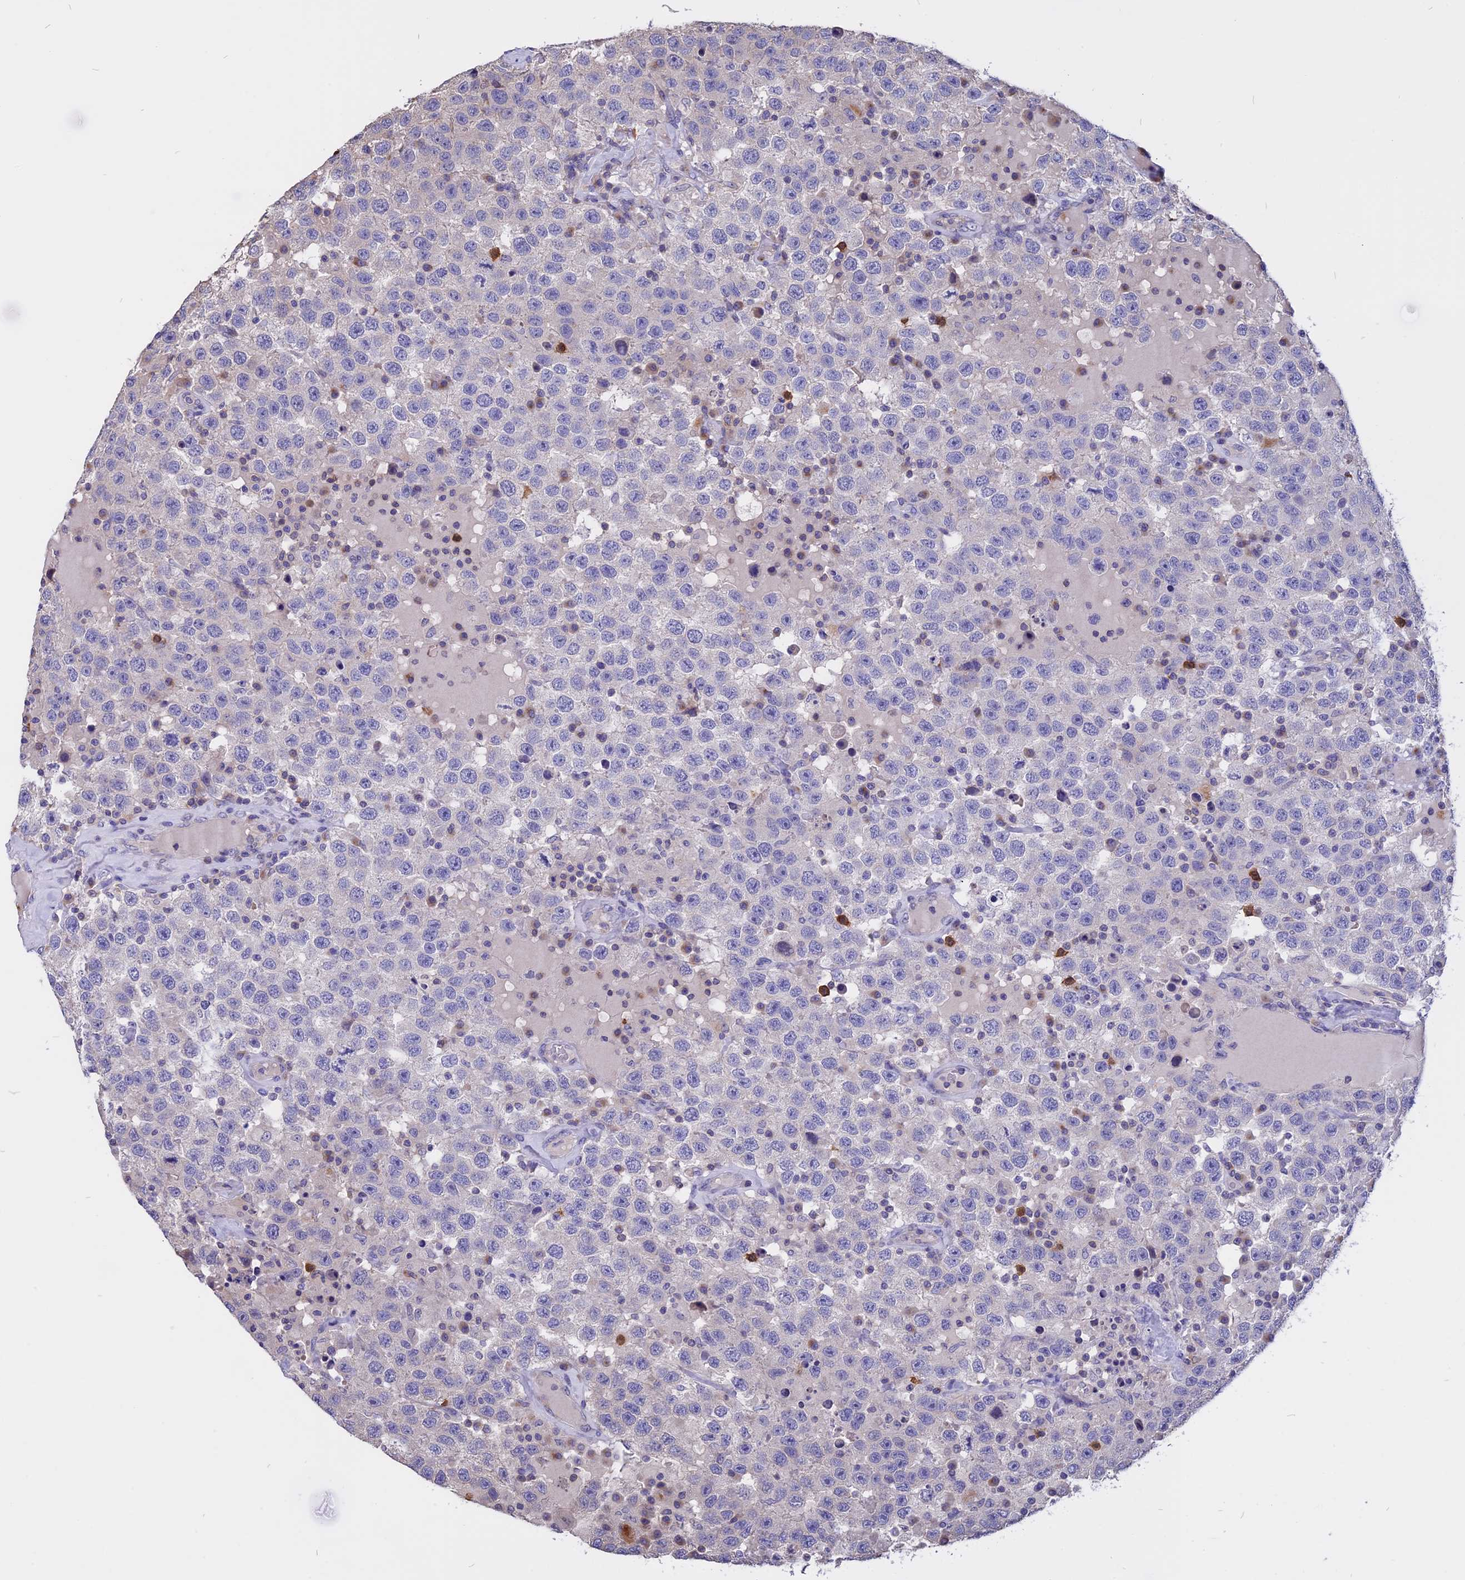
{"staining": {"intensity": "negative", "quantity": "none", "location": "none"}, "tissue": "testis cancer", "cell_type": "Tumor cells", "image_type": "cancer", "snomed": [{"axis": "morphology", "description": "Seminoma, NOS"}, {"axis": "topography", "description": "Testis"}], "caption": "Immunohistochemistry photomicrograph of neoplastic tissue: human testis cancer stained with DAB (3,3'-diaminobenzidine) reveals no significant protein expression in tumor cells. (Brightfield microscopy of DAB immunohistochemistry (IHC) at high magnification).", "gene": "CARMIL2", "patient": {"sex": "male", "age": 41}}